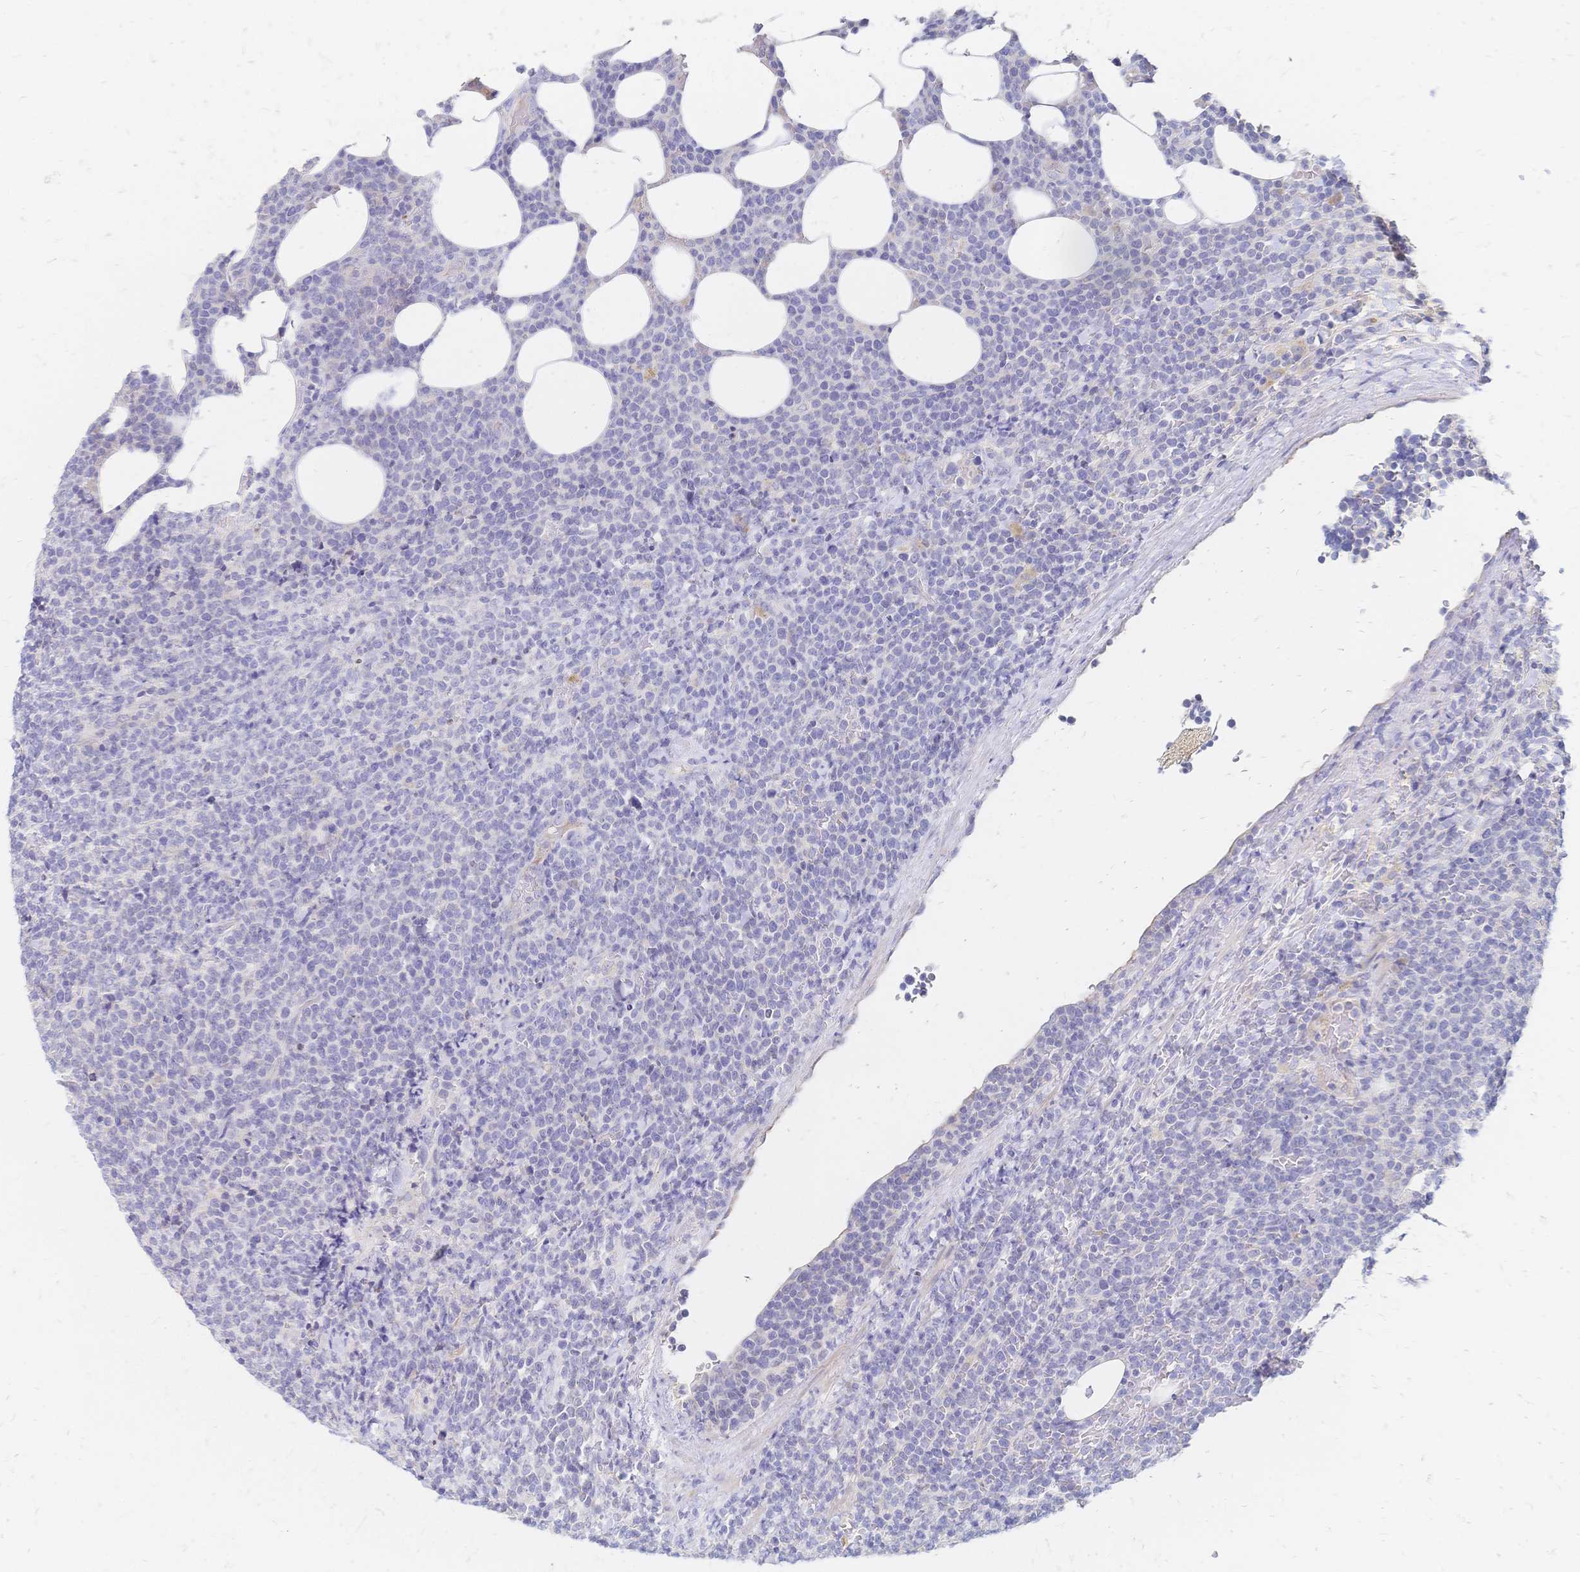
{"staining": {"intensity": "negative", "quantity": "none", "location": "none"}, "tissue": "lymphoma", "cell_type": "Tumor cells", "image_type": "cancer", "snomed": [{"axis": "morphology", "description": "Malignant lymphoma, non-Hodgkin's type, High grade"}, {"axis": "topography", "description": "Lymph node"}], "caption": "Histopathology image shows no significant protein staining in tumor cells of high-grade malignant lymphoma, non-Hodgkin's type.", "gene": "VWC2L", "patient": {"sex": "male", "age": 61}}